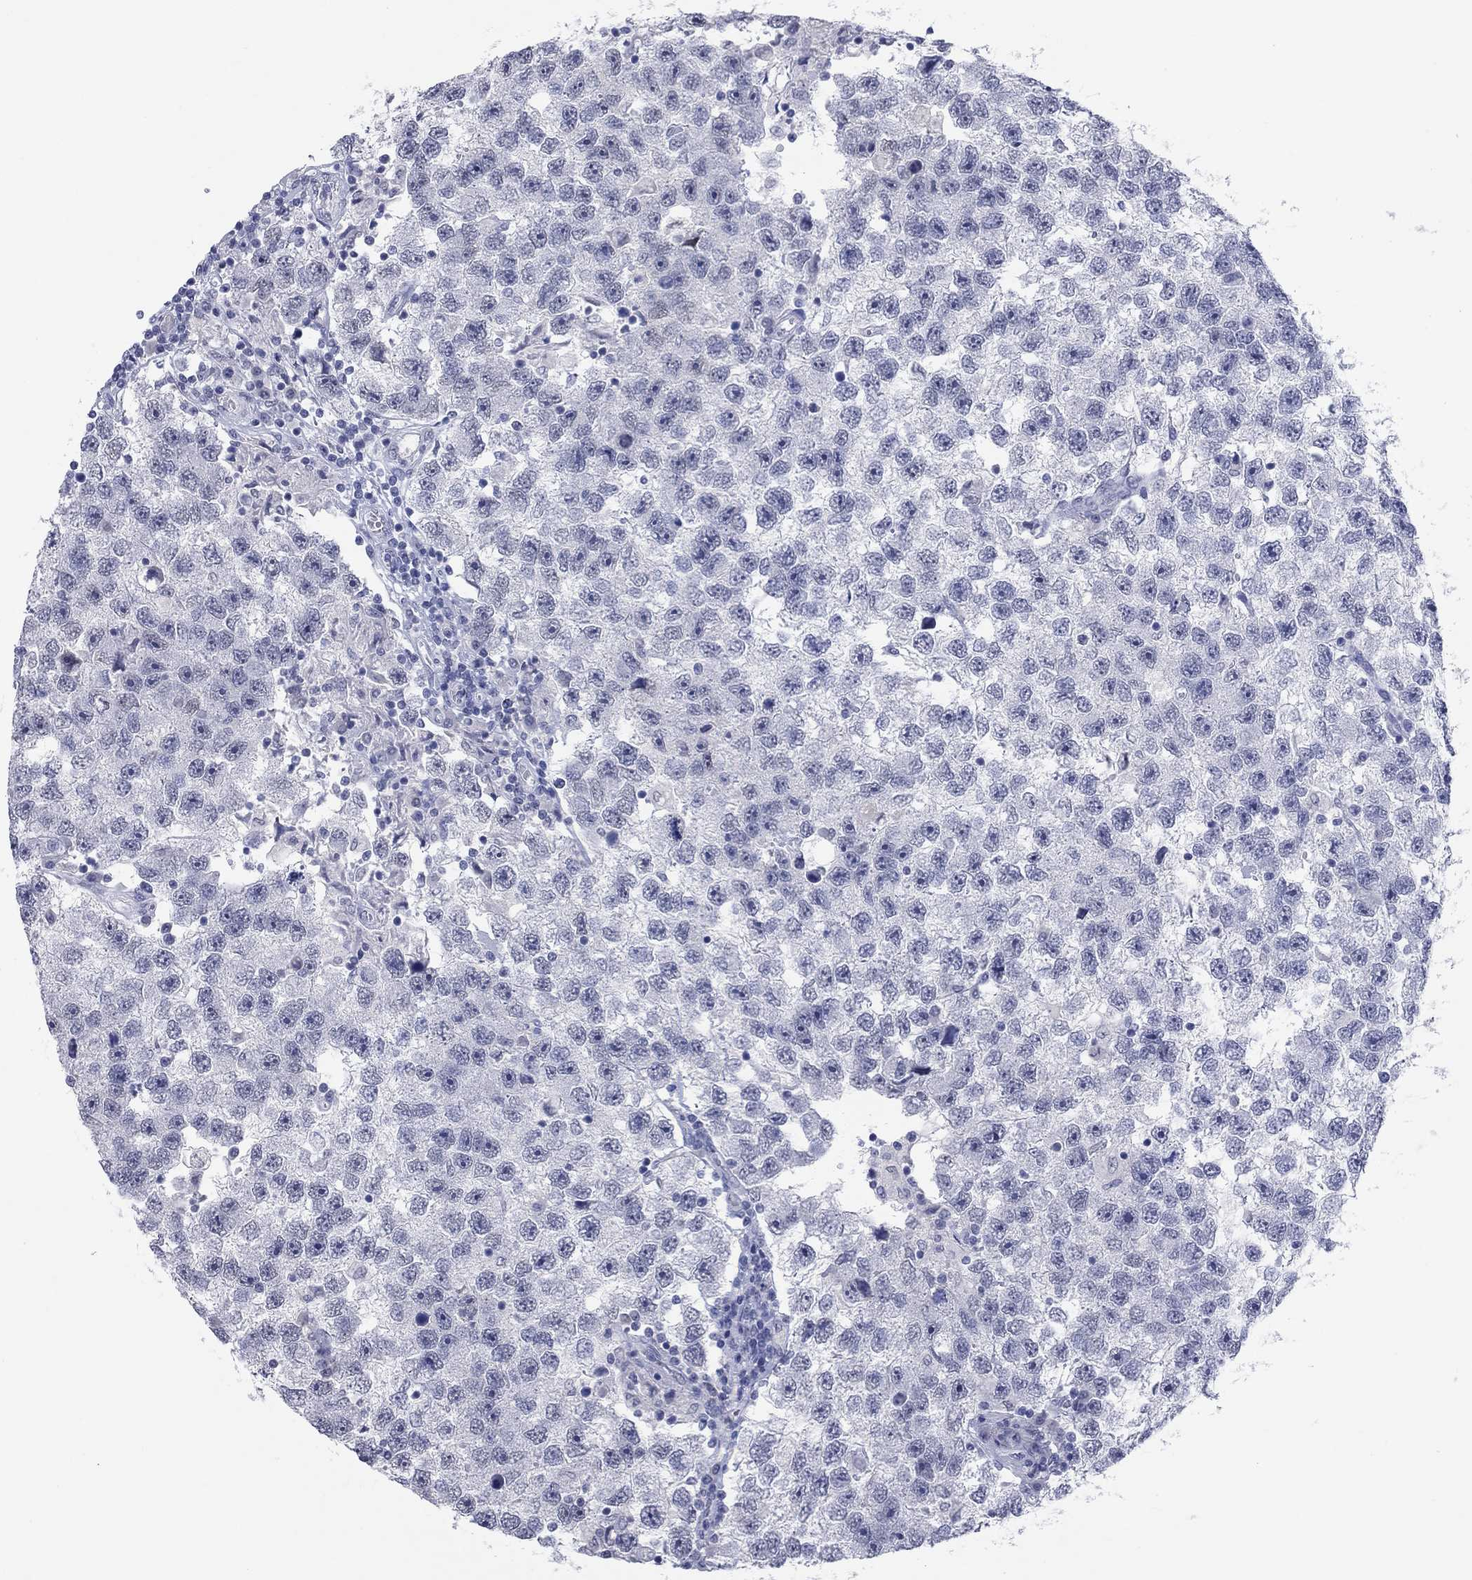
{"staining": {"intensity": "negative", "quantity": "none", "location": "none"}, "tissue": "testis cancer", "cell_type": "Tumor cells", "image_type": "cancer", "snomed": [{"axis": "morphology", "description": "Seminoma, NOS"}, {"axis": "topography", "description": "Testis"}], "caption": "Tumor cells show no significant protein staining in testis cancer (seminoma). Brightfield microscopy of immunohistochemistry stained with DAB (brown) and hematoxylin (blue), captured at high magnification.", "gene": "KRT75", "patient": {"sex": "male", "age": 26}}